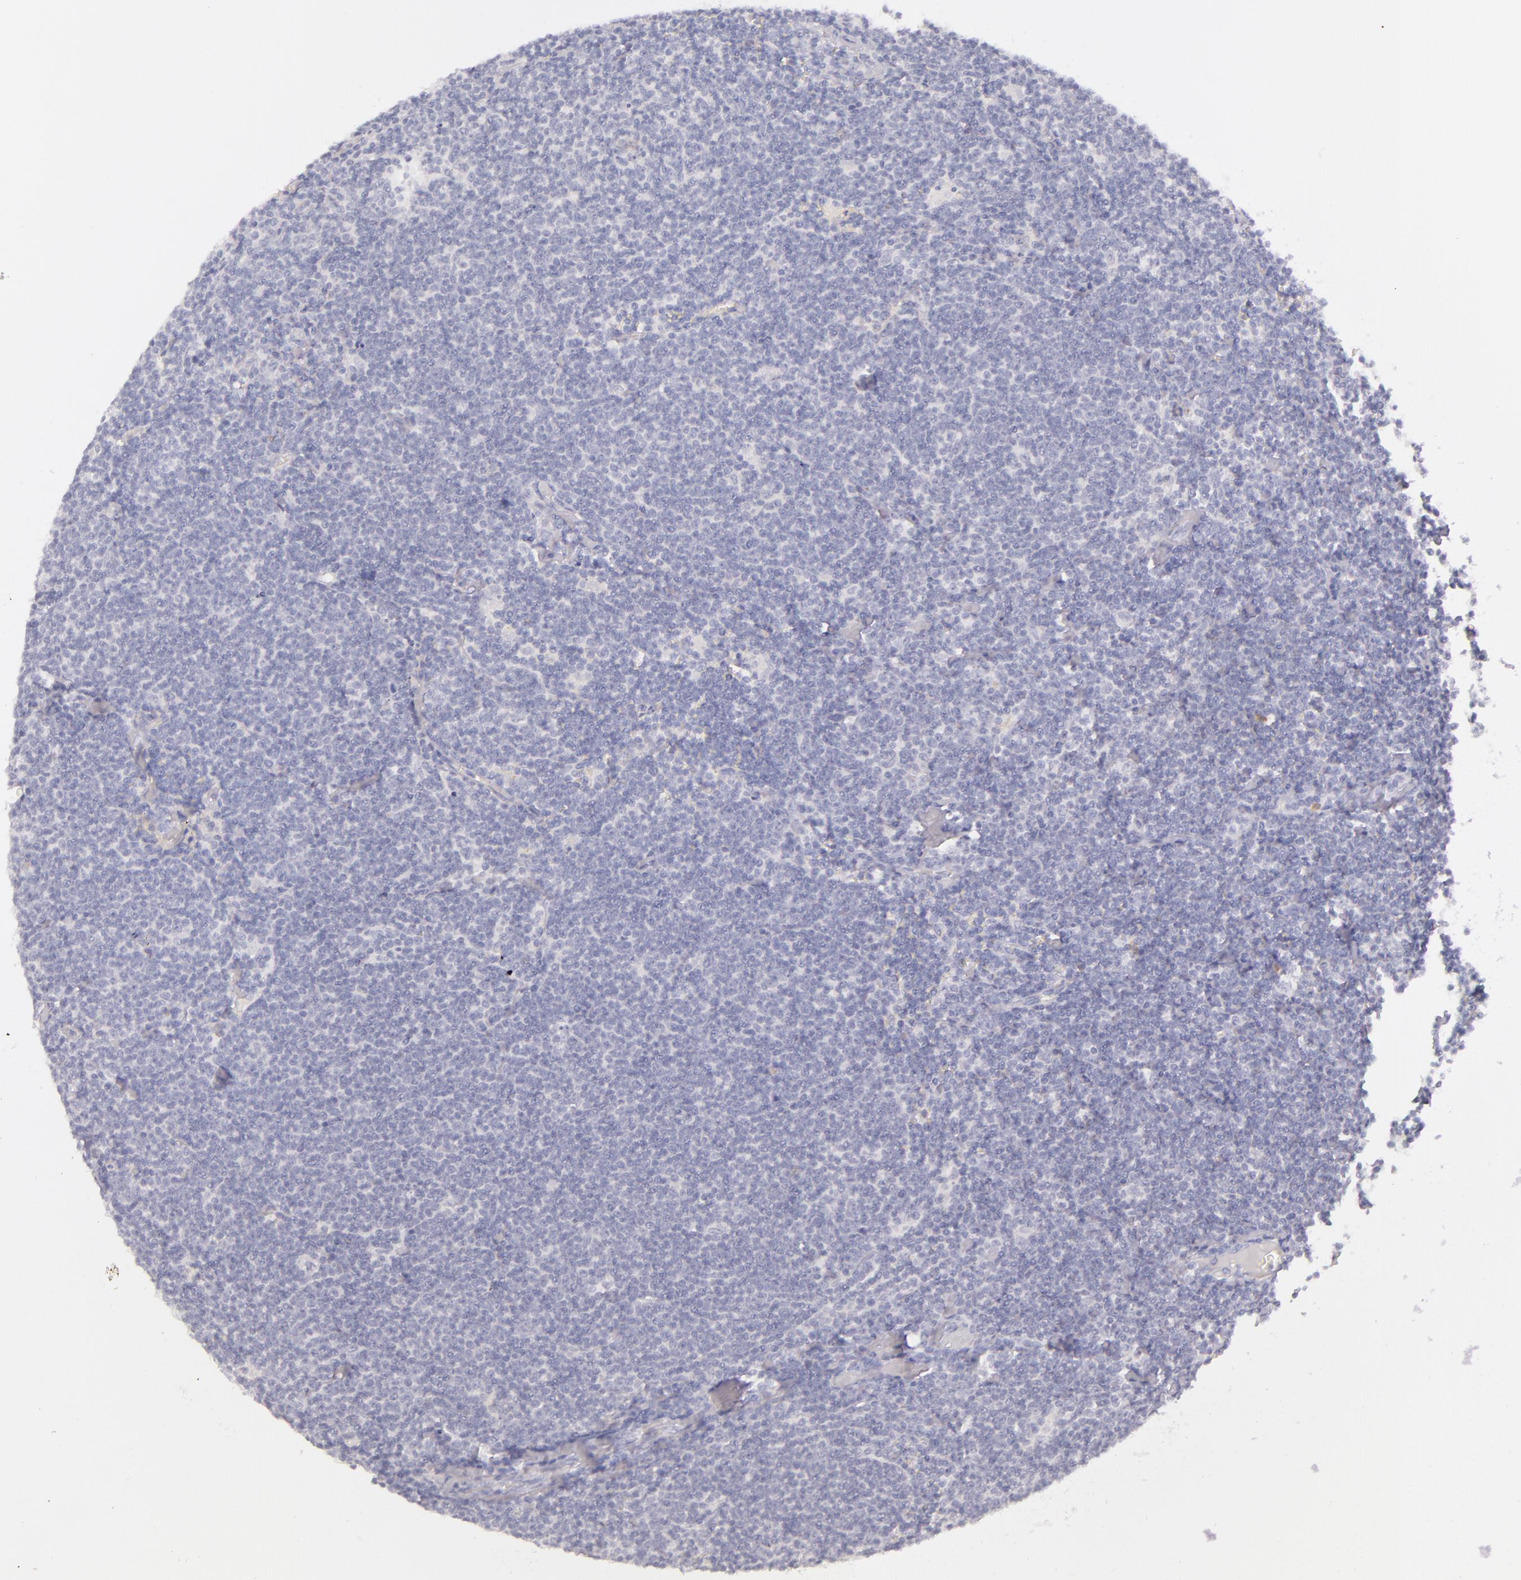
{"staining": {"intensity": "negative", "quantity": "none", "location": "none"}, "tissue": "lymphoma", "cell_type": "Tumor cells", "image_type": "cancer", "snomed": [{"axis": "morphology", "description": "Malignant lymphoma, non-Hodgkin's type, Low grade"}, {"axis": "topography", "description": "Lymph node"}], "caption": "Protein analysis of low-grade malignant lymphoma, non-Hodgkin's type reveals no significant expression in tumor cells.", "gene": "CBS", "patient": {"sex": "male", "age": 65}}